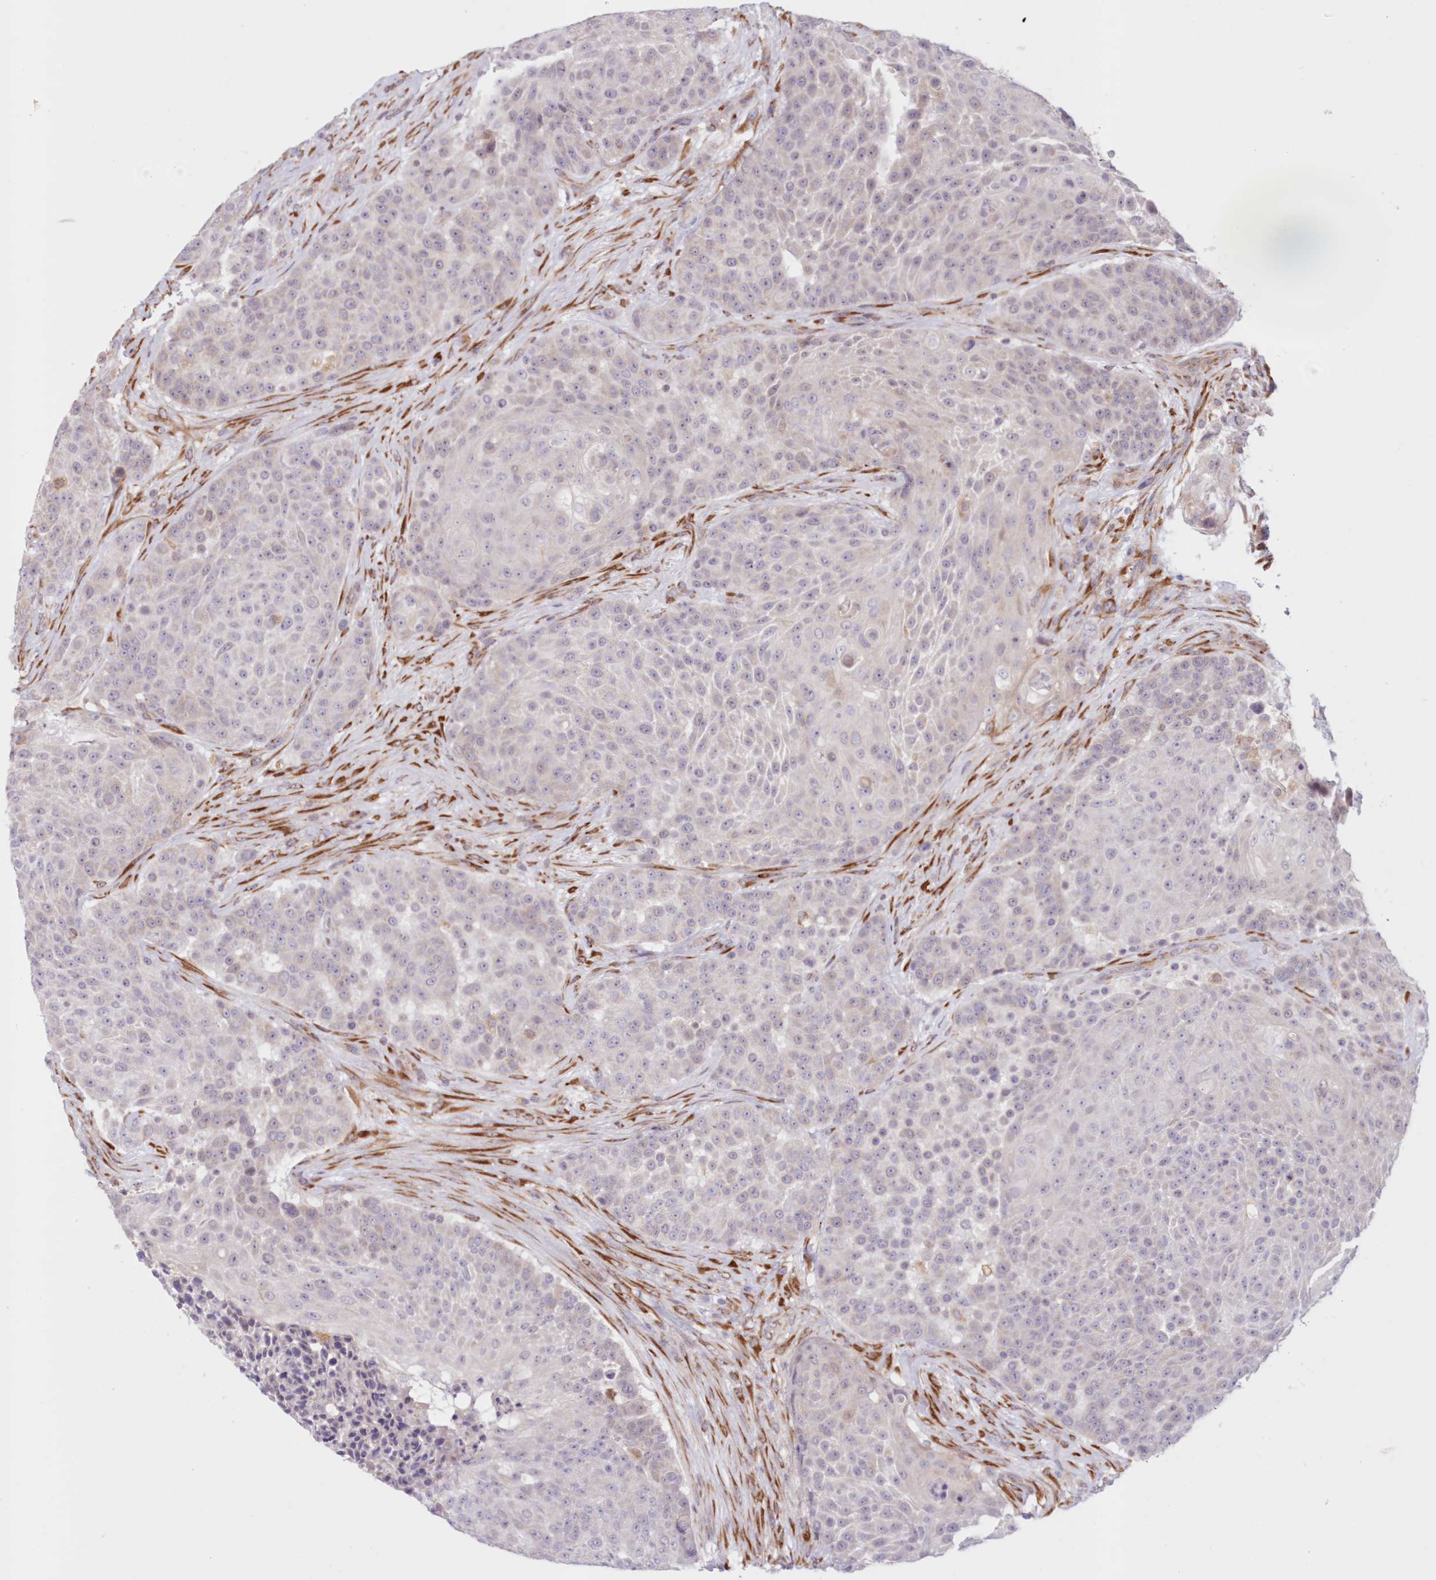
{"staining": {"intensity": "negative", "quantity": "none", "location": "none"}, "tissue": "urothelial cancer", "cell_type": "Tumor cells", "image_type": "cancer", "snomed": [{"axis": "morphology", "description": "Urothelial carcinoma, High grade"}, {"axis": "topography", "description": "Urinary bladder"}], "caption": "This is a photomicrograph of immunohistochemistry staining of urothelial carcinoma (high-grade), which shows no positivity in tumor cells.", "gene": "PCYOX1L", "patient": {"sex": "female", "age": 63}}